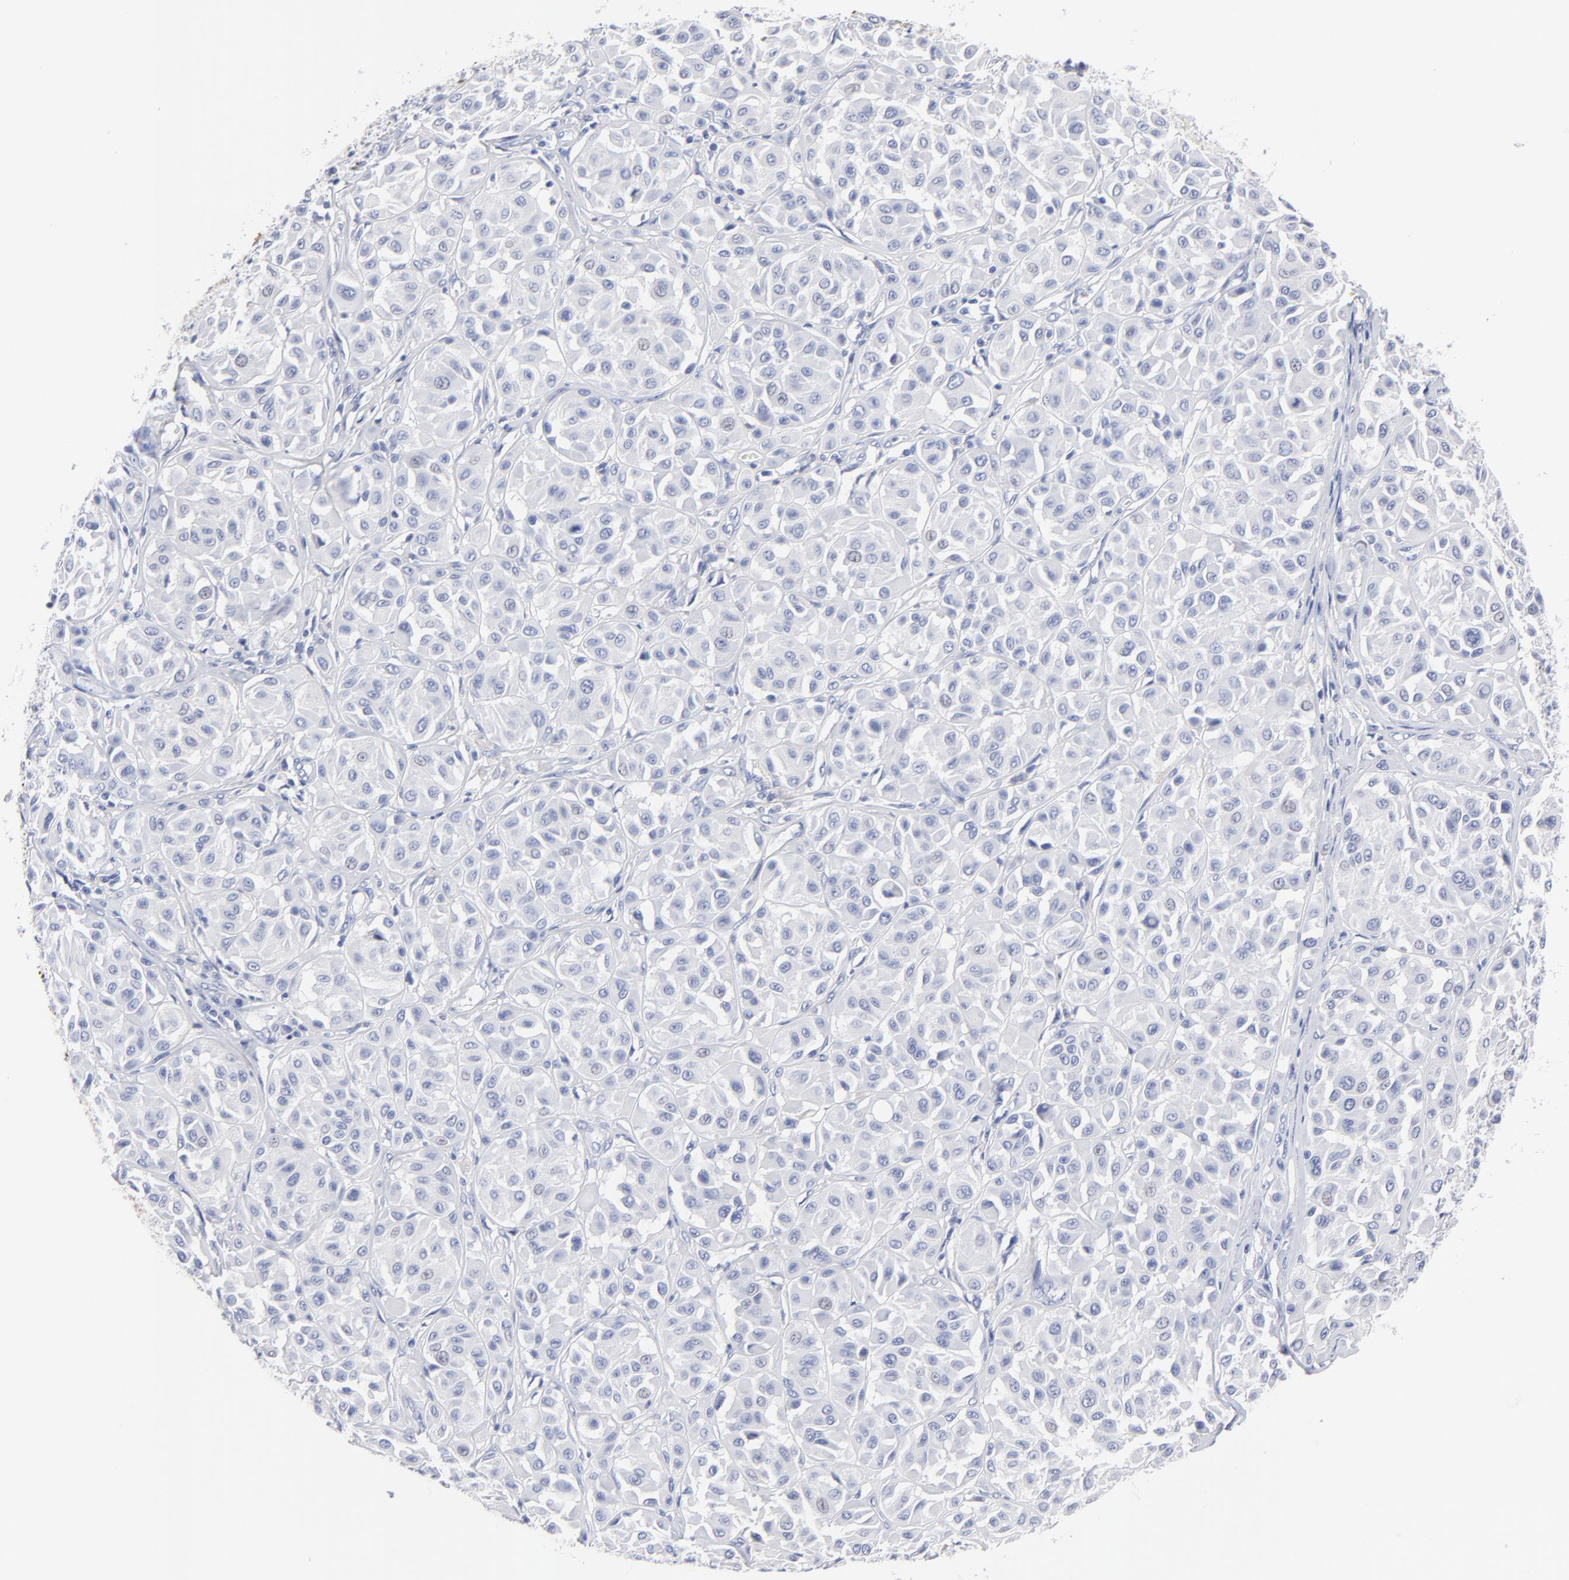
{"staining": {"intensity": "negative", "quantity": "none", "location": "none"}, "tissue": "melanoma", "cell_type": "Tumor cells", "image_type": "cancer", "snomed": [{"axis": "morphology", "description": "Malignant melanoma, Metastatic site"}, {"axis": "topography", "description": "Soft tissue"}], "caption": "This is an immunohistochemistry (IHC) photomicrograph of human malignant melanoma (metastatic site). There is no staining in tumor cells.", "gene": "ACY1", "patient": {"sex": "male", "age": 41}}